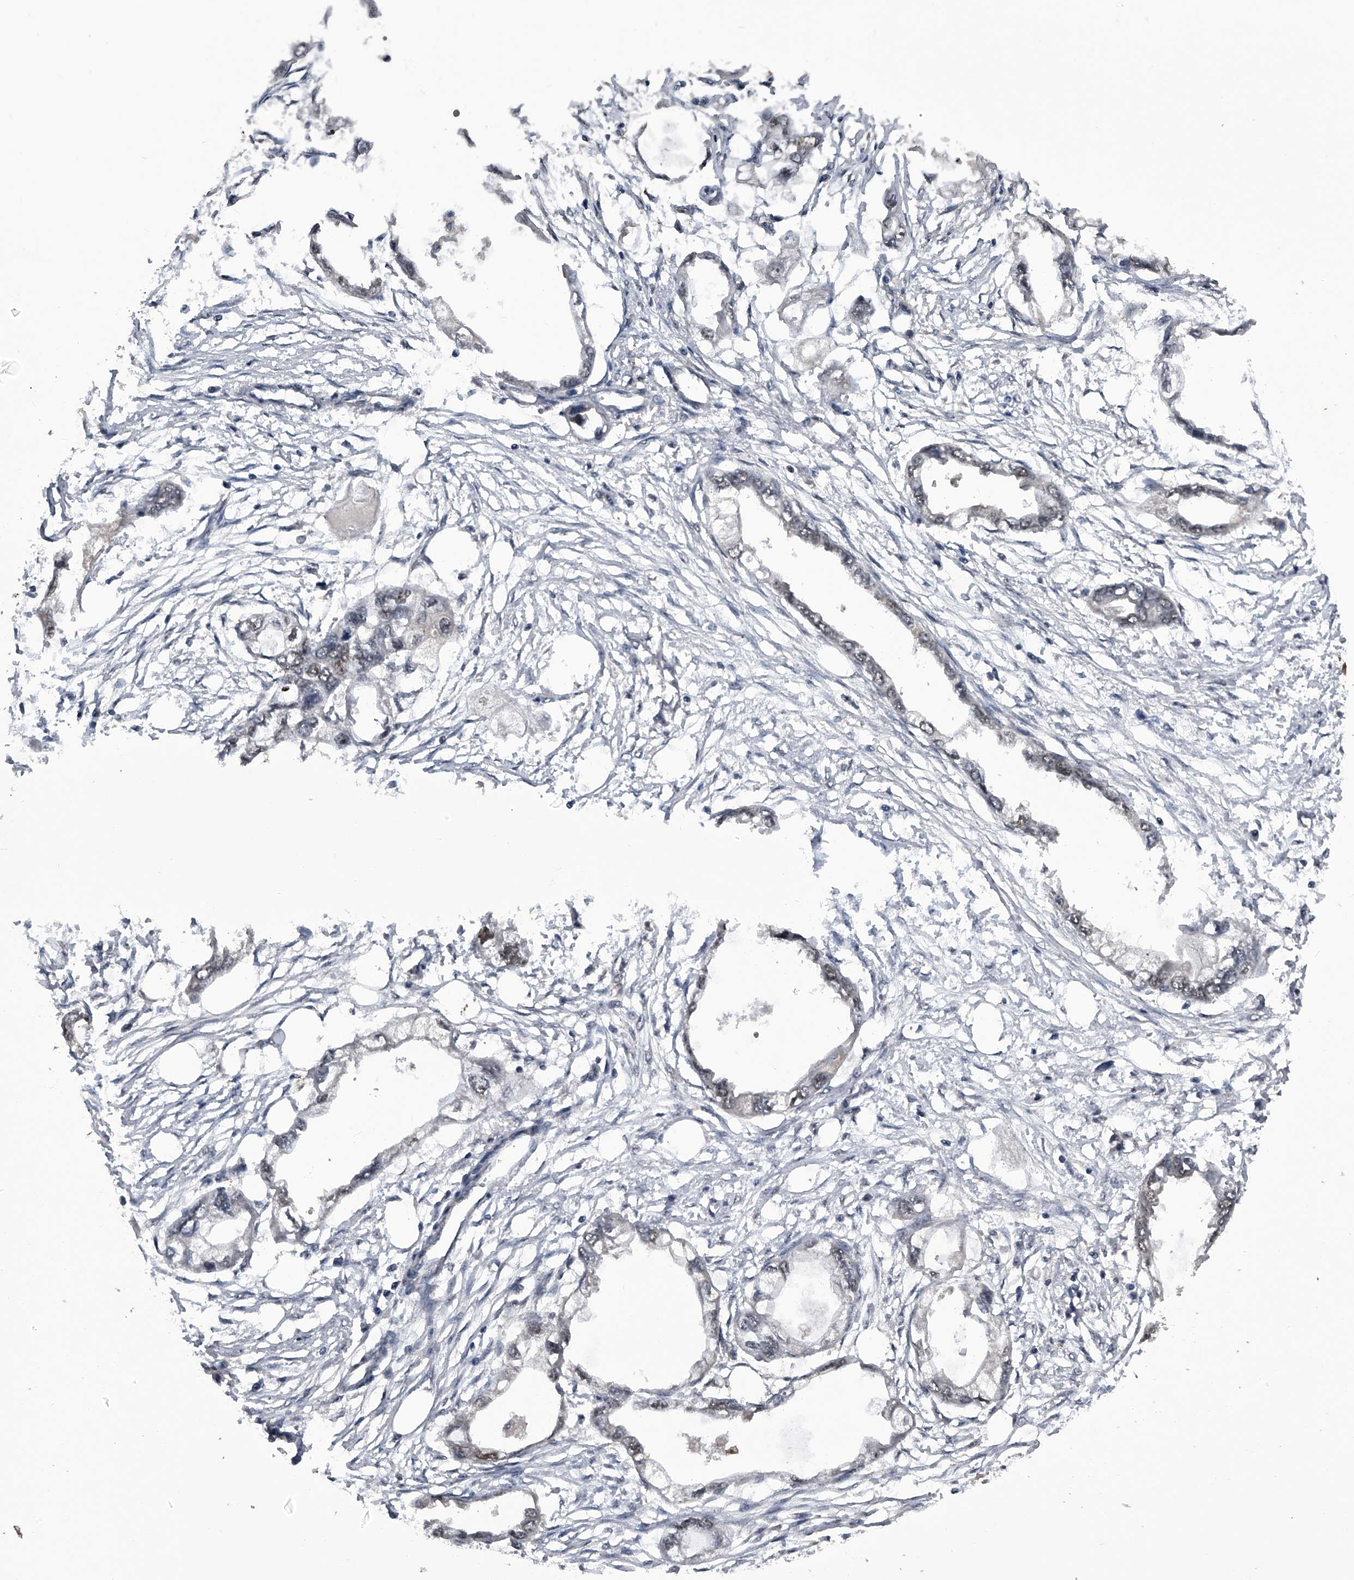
{"staining": {"intensity": "negative", "quantity": "none", "location": "none"}, "tissue": "endometrial cancer", "cell_type": "Tumor cells", "image_type": "cancer", "snomed": [{"axis": "morphology", "description": "Adenocarcinoma, NOS"}, {"axis": "morphology", "description": "Adenocarcinoma, metastatic, NOS"}, {"axis": "topography", "description": "Adipose tissue"}, {"axis": "topography", "description": "Endometrium"}], "caption": "IHC photomicrograph of neoplastic tissue: human endometrial metastatic adenocarcinoma stained with DAB shows no significant protein expression in tumor cells.", "gene": "SLC12A8", "patient": {"sex": "female", "age": 67}}